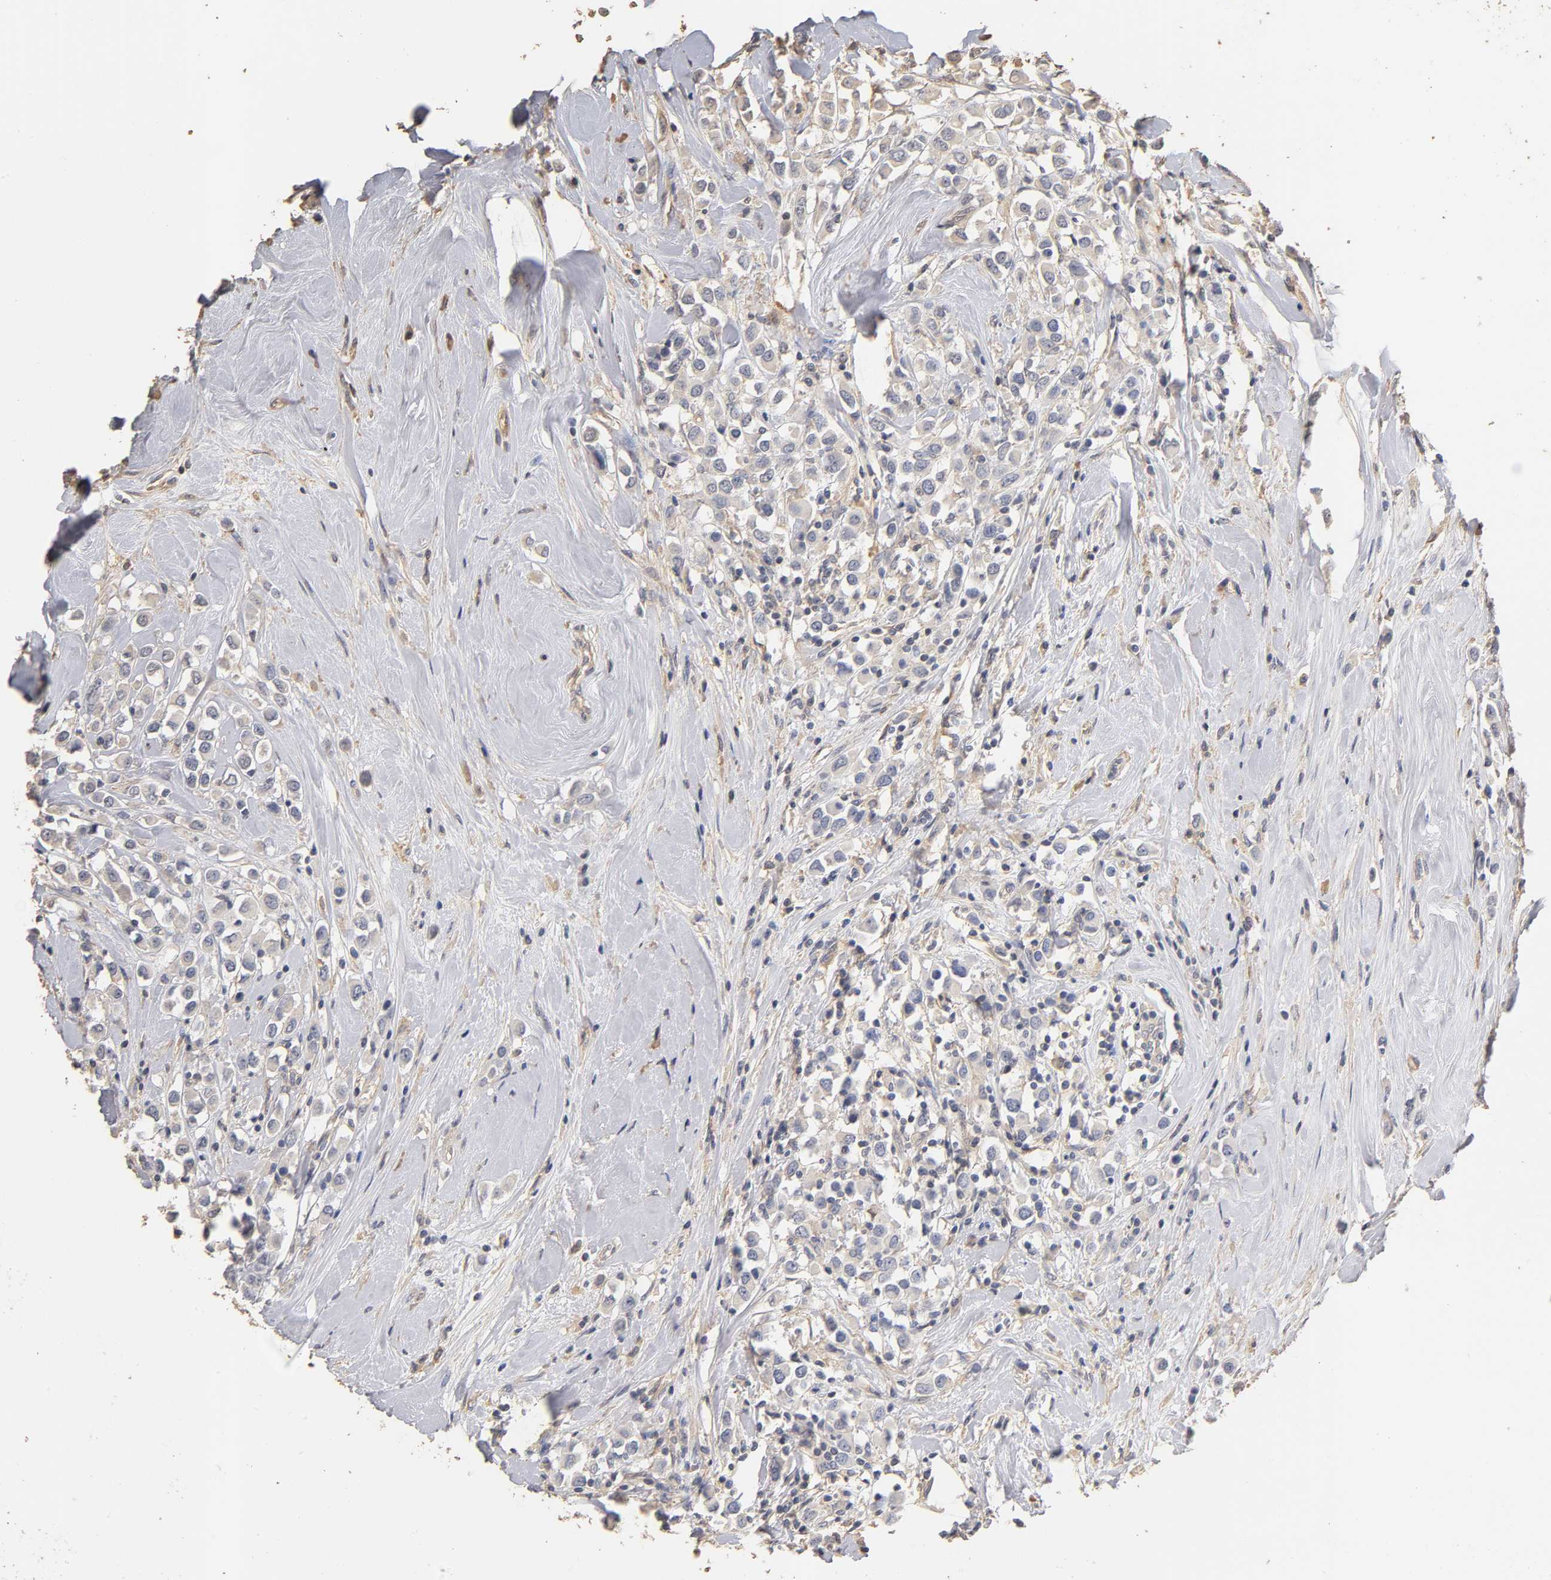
{"staining": {"intensity": "negative", "quantity": "none", "location": "none"}, "tissue": "breast cancer", "cell_type": "Tumor cells", "image_type": "cancer", "snomed": [{"axis": "morphology", "description": "Duct carcinoma"}, {"axis": "topography", "description": "Breast"}], "caption": "Tumor cells show no significant expression in breast cancer (intraductal carcinoma).", "gene": "VSIG4", "patient": {"sex": "female", "age": 61}}